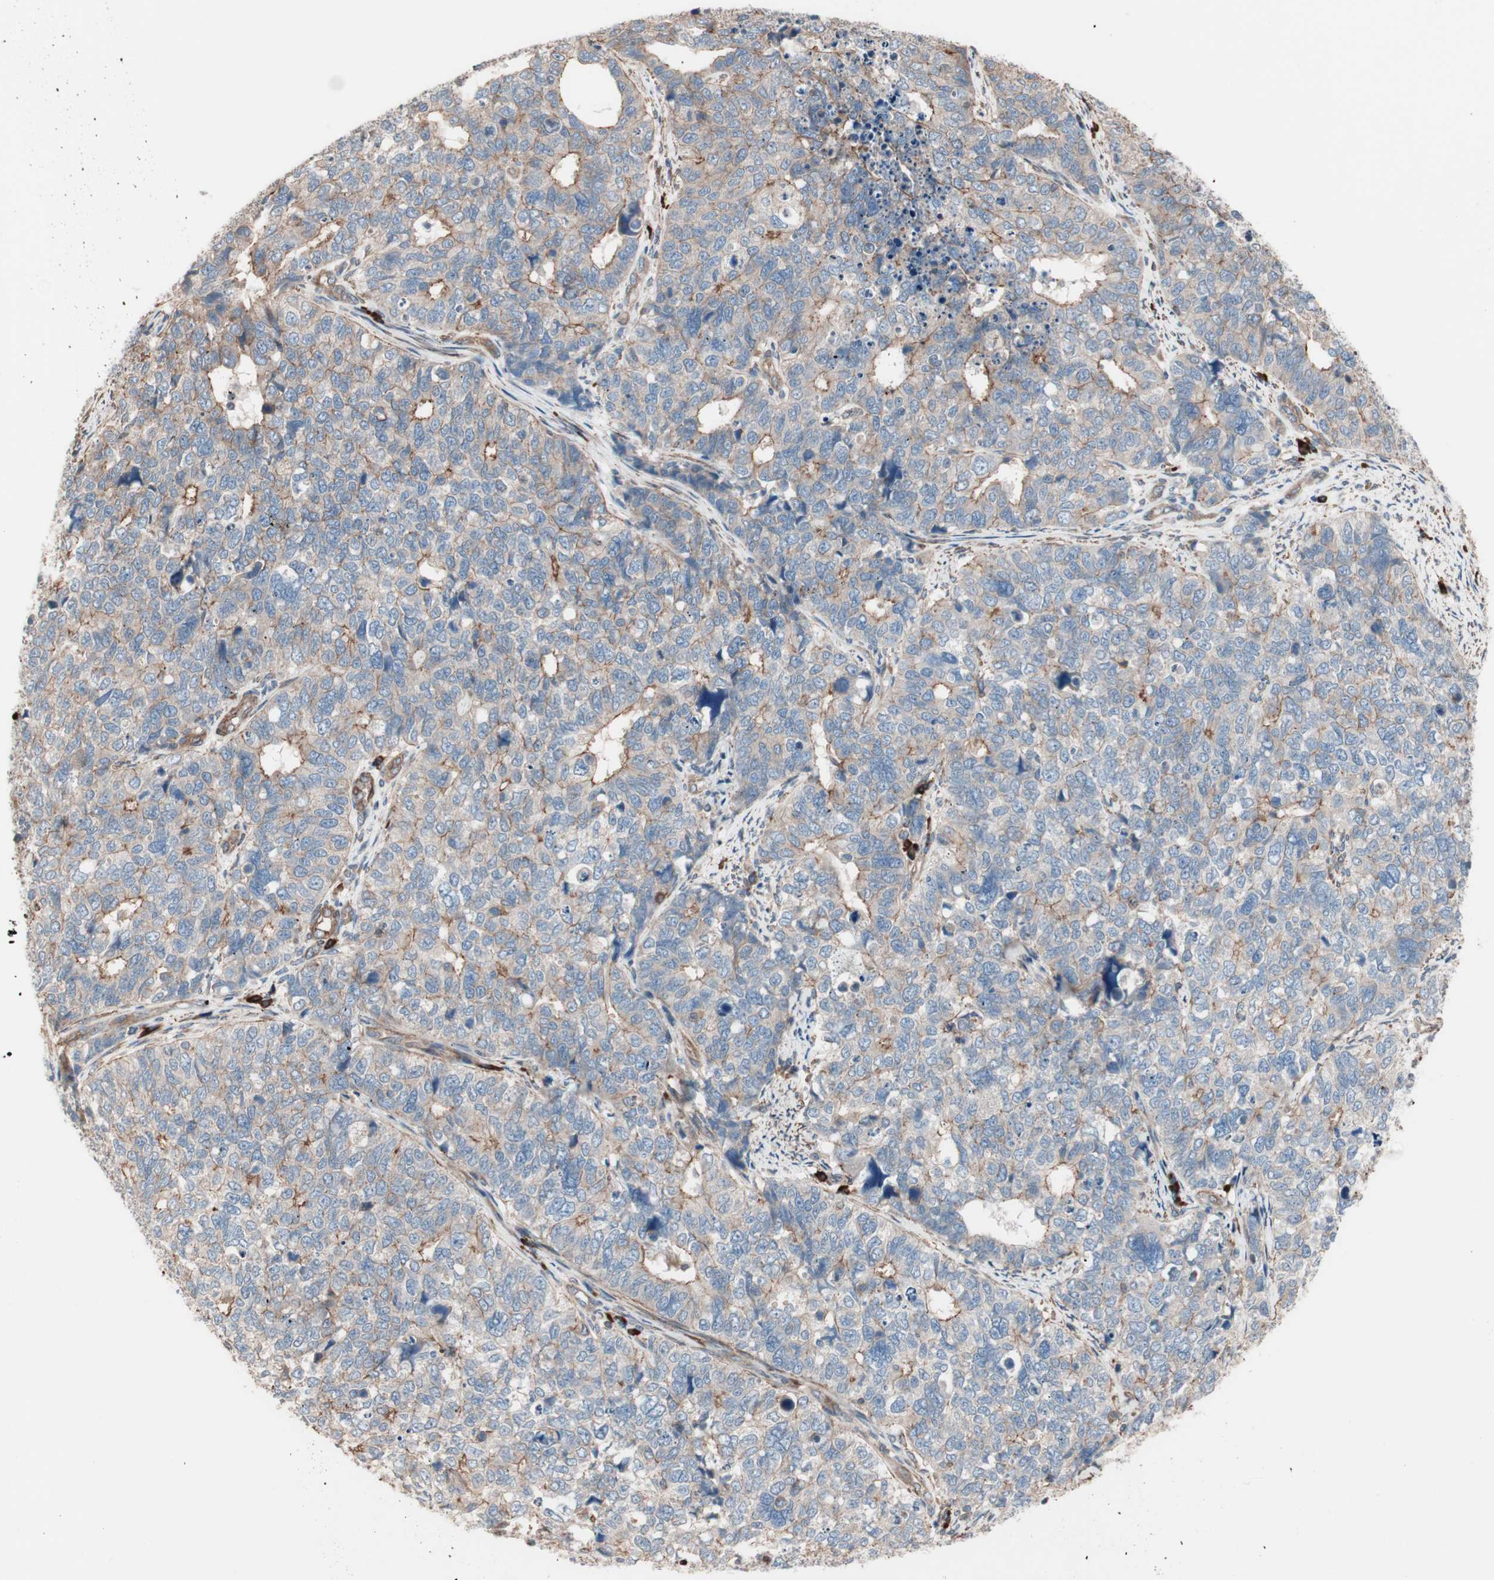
{"staining": {"intensity": "weak", "quantity": ">75%", "location": "cytoplasmic/membranous"}, "tissue": "cervical cancer", "cell_type": "Tumor cells", "image_type": "cancer", "snomed": [{"axis": "morphology", "description": "Squamous cell carcinoma, NOS"}, {"axis": "topography", "description": "Cervix"}], "caption": "DAB immunohistochemical staining of cervical squamous cell carcinoma reveals weak cytoplasmic/membranous protein expression in approximately >75% of tumor cells.", "gene": "ALG5", "patient": {"sex": "female", "age": 63}}